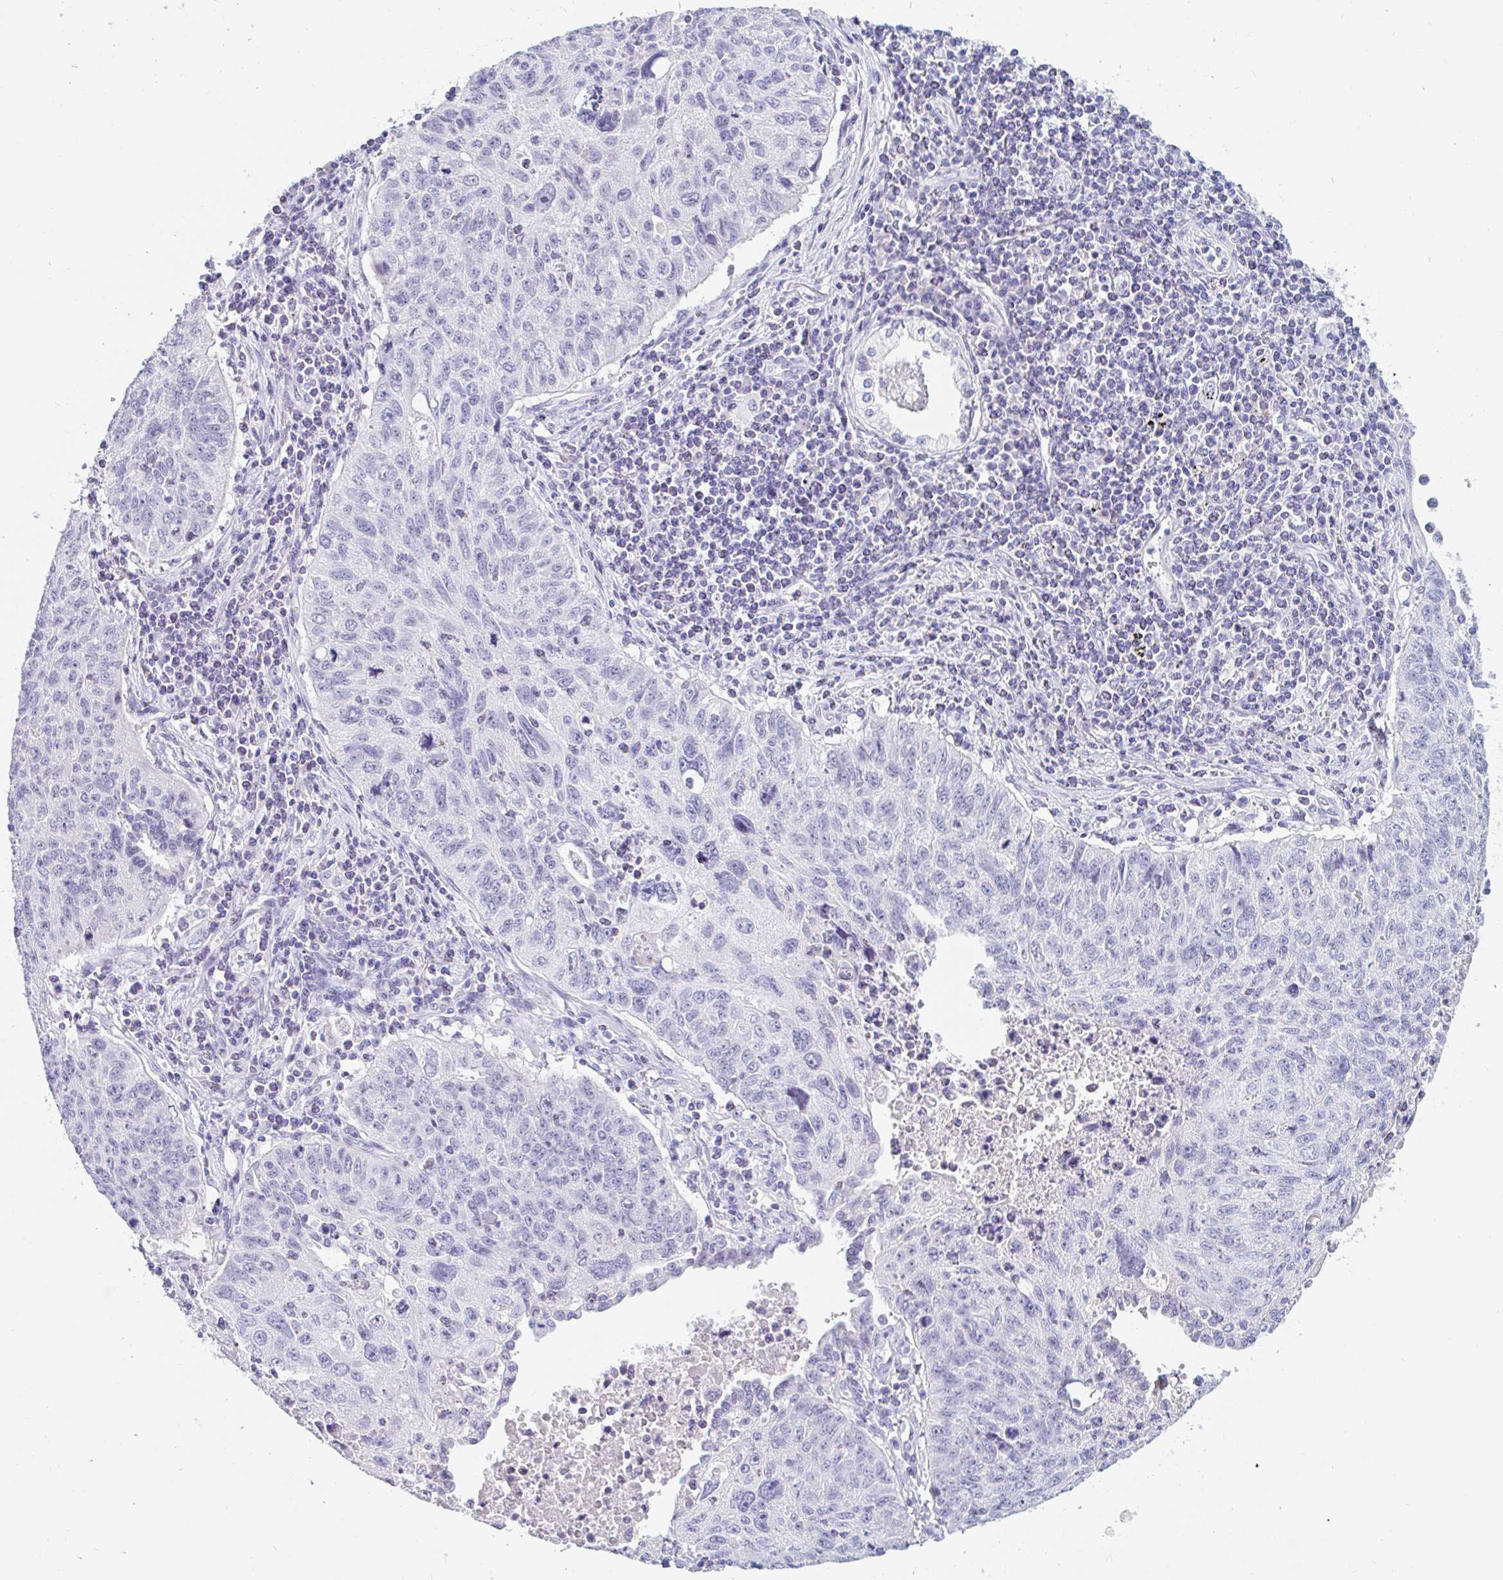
{"staining": {"intensity": "negative", "quantity": "none", "location": "none"}, "tissue": "lung cancer", "cell_type": "Tumor cells", "image_type": "cancer", "snomed": [{"axis": "morphology", "description": "Normal morphology"}, {"axis": "morphology", "description": "Aneuploidy"}, {"axis": "morphology", "description": "Squamous cell carcinoma, NOS"}, {"axis": "topography", "description": "Lymph node"}, {"axis": "topography", "description": "Lung"}], "caption": "DAB (3,3'-diaminobenzidine) immunohistochemical staining of human lung cancer demonstrates no significant expression in tumor cells.", "gene": "TEX44", "patient": {"sex": "female", "age": 76}}